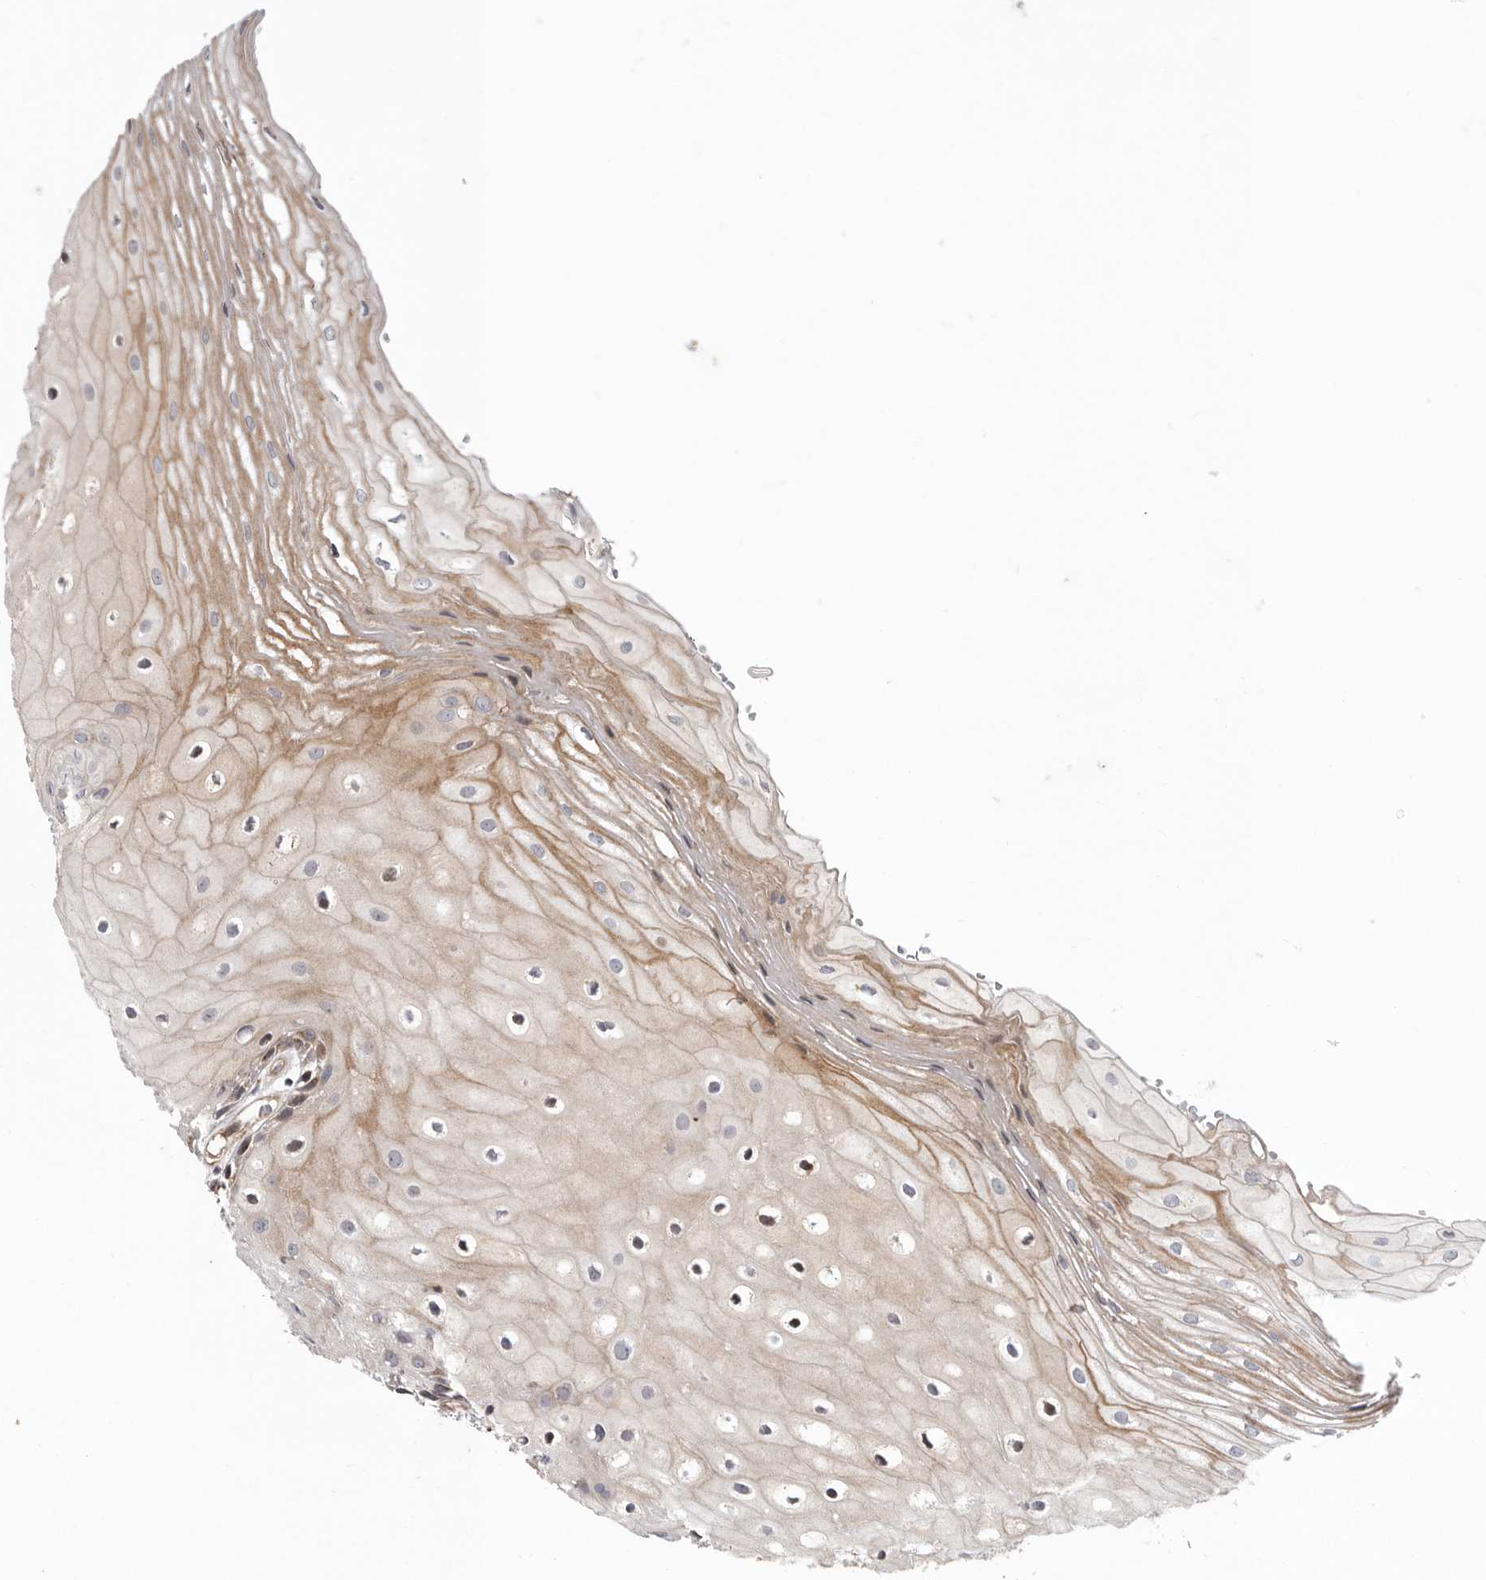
{"staining": {"intensity": "moderate", "quantity": ">75%", "location": "cytoplasmic/membranous"}, "tissue": "oral mucosa", "cell_type": "Squamous epithelial cells", "image_type": "normal", "snomed": [{"axis": "morphology", "description": "Normal tissue, NOS"}, {"axis": "topography", "description": "Oral tissue"}], "caption": "High-magnification brightfield microscopy of normal oral mucosa stained with DAB (brown) and counterstained with hematoxylin (blue). squamous epithelial cells exhibit moderate cytoplasmic/membranous expression is seen in approximately>75% of cells.", "gene": "ATXN3L", "patient": {"sex": "male", "age": 52}}